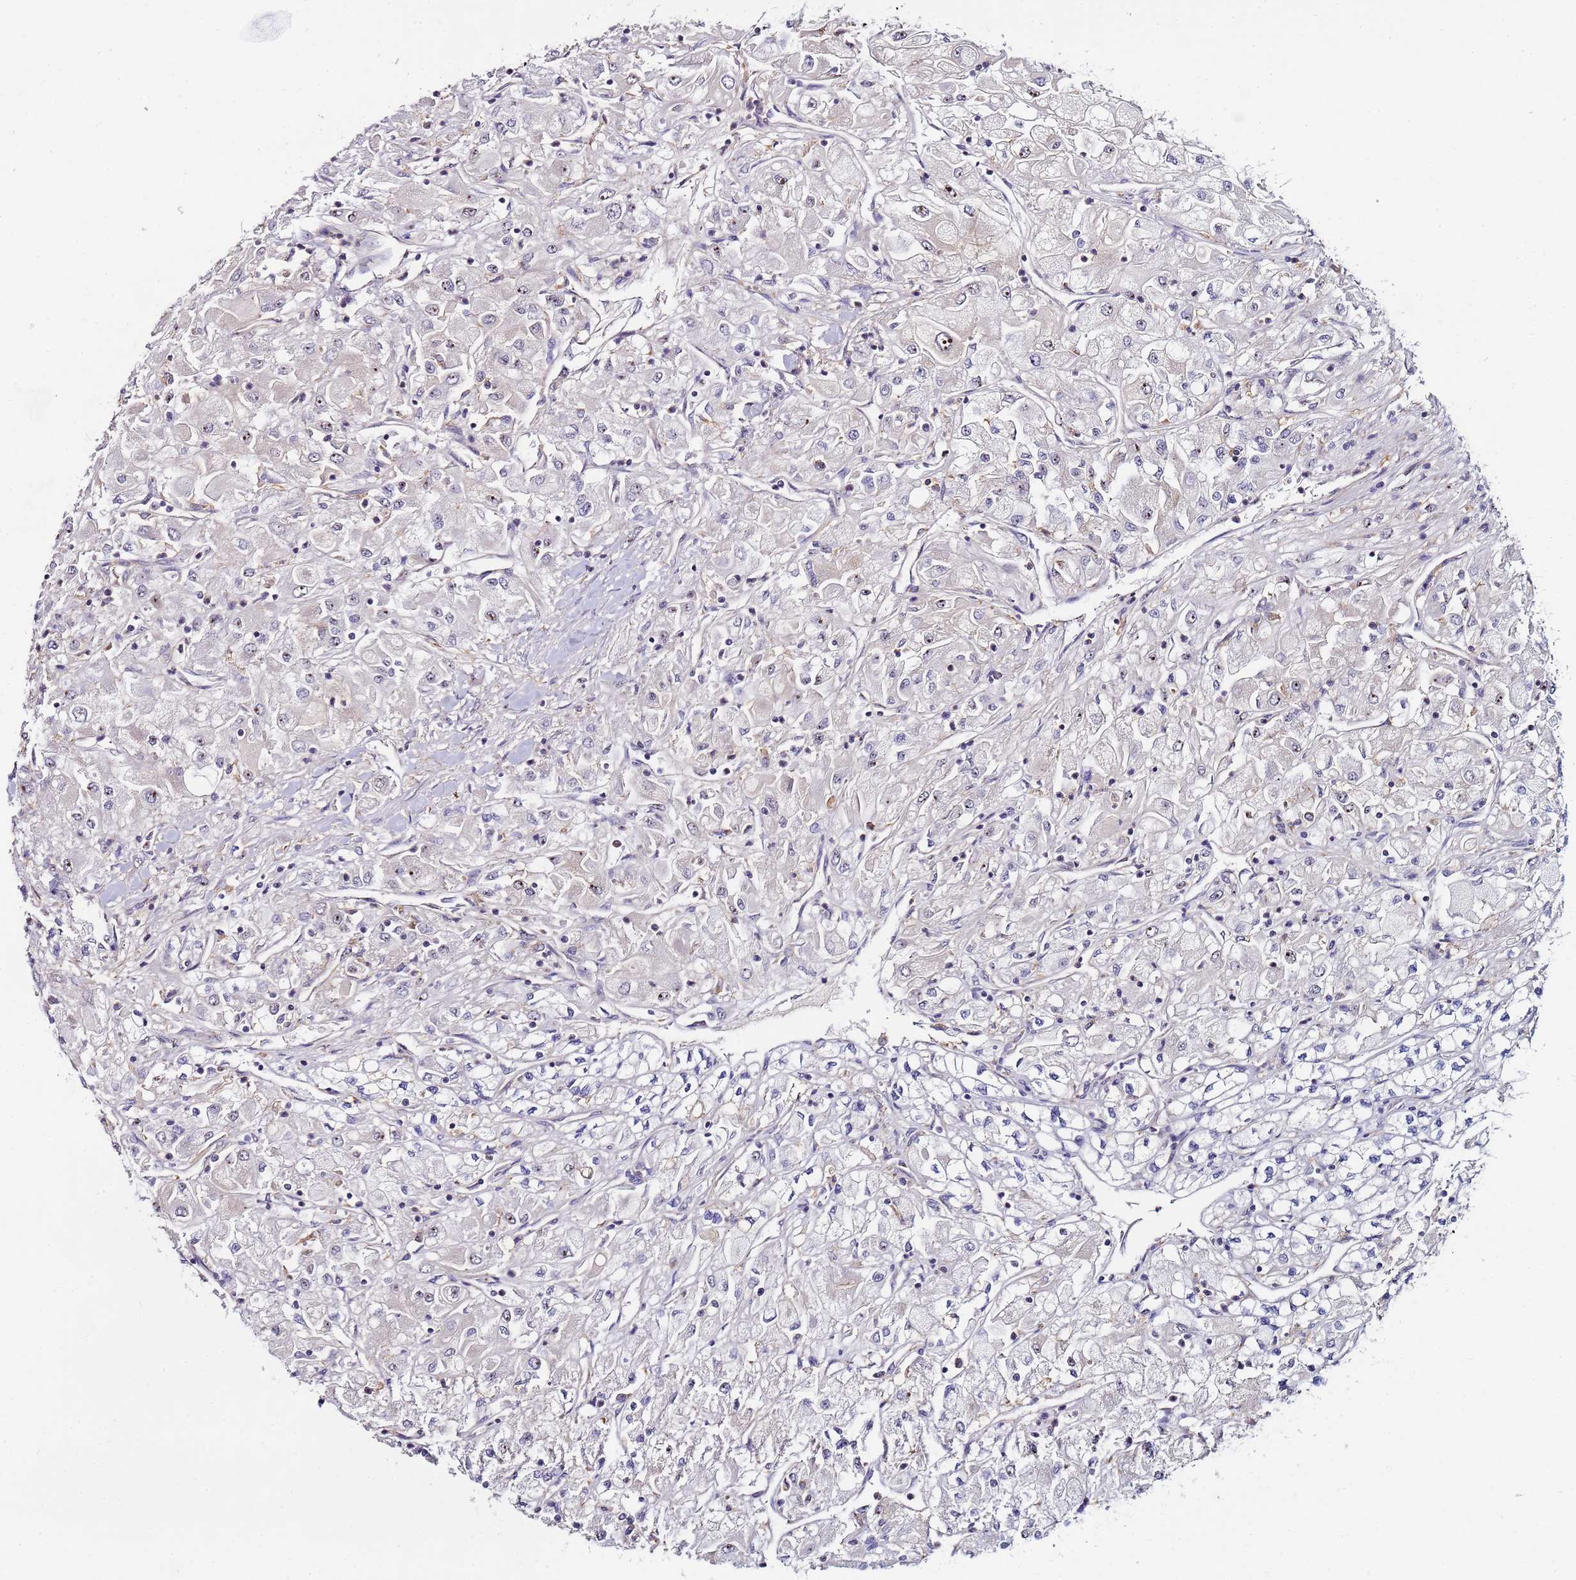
{"staining": {"intensity": "moderate", "quantity": "<25%", "location": "nuclear"}, "tissue": "renal cancer", "cell_type": "Tumor cells", "image_type": "cancer", "snomed": [{"axis": "morphology", "description": "Adenocarcinoma, NOS"}, {"axis": "topography", "description": "Kidney"}], "caption": "Brown immunohistochemical staining in renal cancer (adenocarcinoma) displays moderate nuclear positivity in approximately <25% of tumor cells.", "gene": "KRI1", "patient": {"sex": "male", "age": 80}}